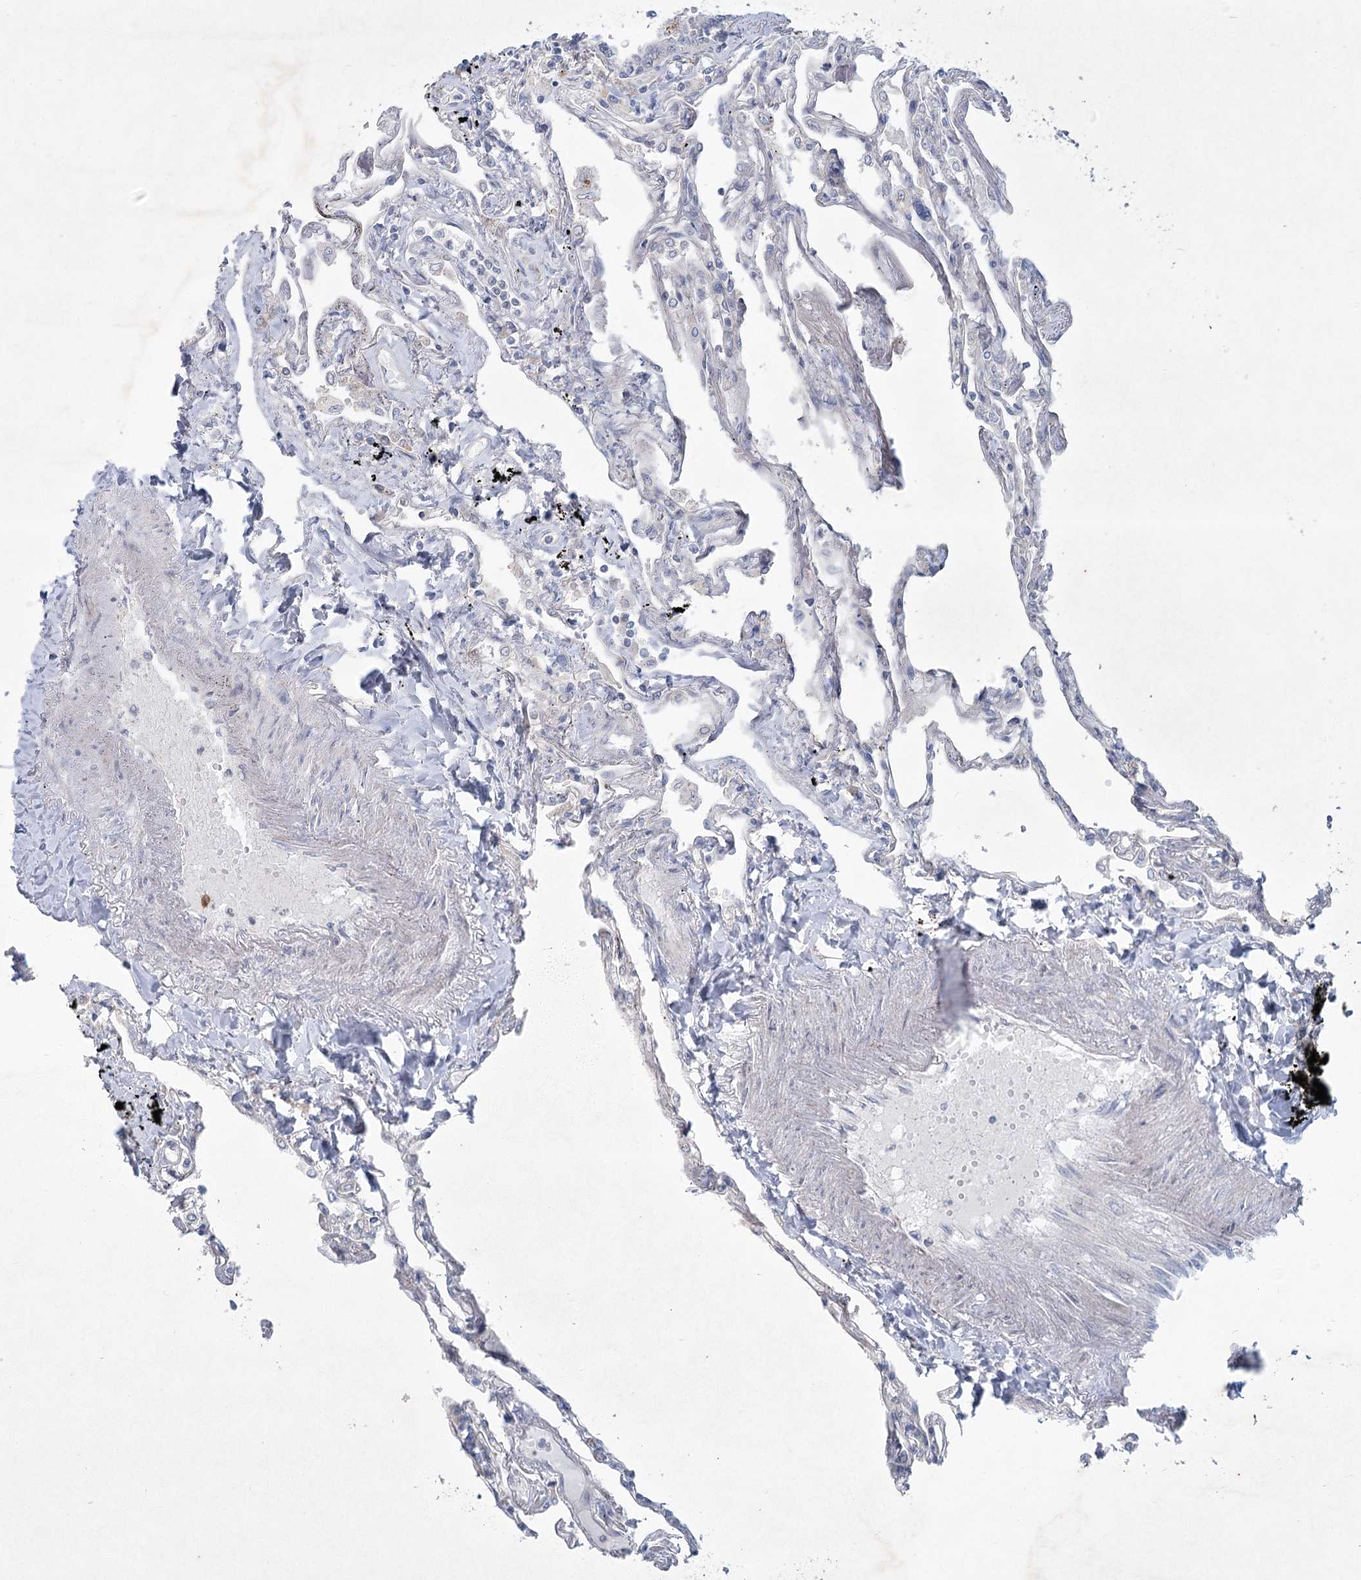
{"staining": {"intensity": "negative", "quantity": "none", "location": "none"}, "tissue": "lung", "cell_type": "Alveolar cells", "image_type": "normal", "snomed": [{"axis": "morphology", "description": "Normal tissue, NOS"}, {"axis": "topography", "description": "Lung"}], "caption": "Alveolar cells are negative for brown protein staining in benign lung. (DAB (3,3'-diaminobenzidine) immunohistochemistry, high magnification).", "gene": "PLA2G12A", "patient": {"sex": "female", "age": 67}}